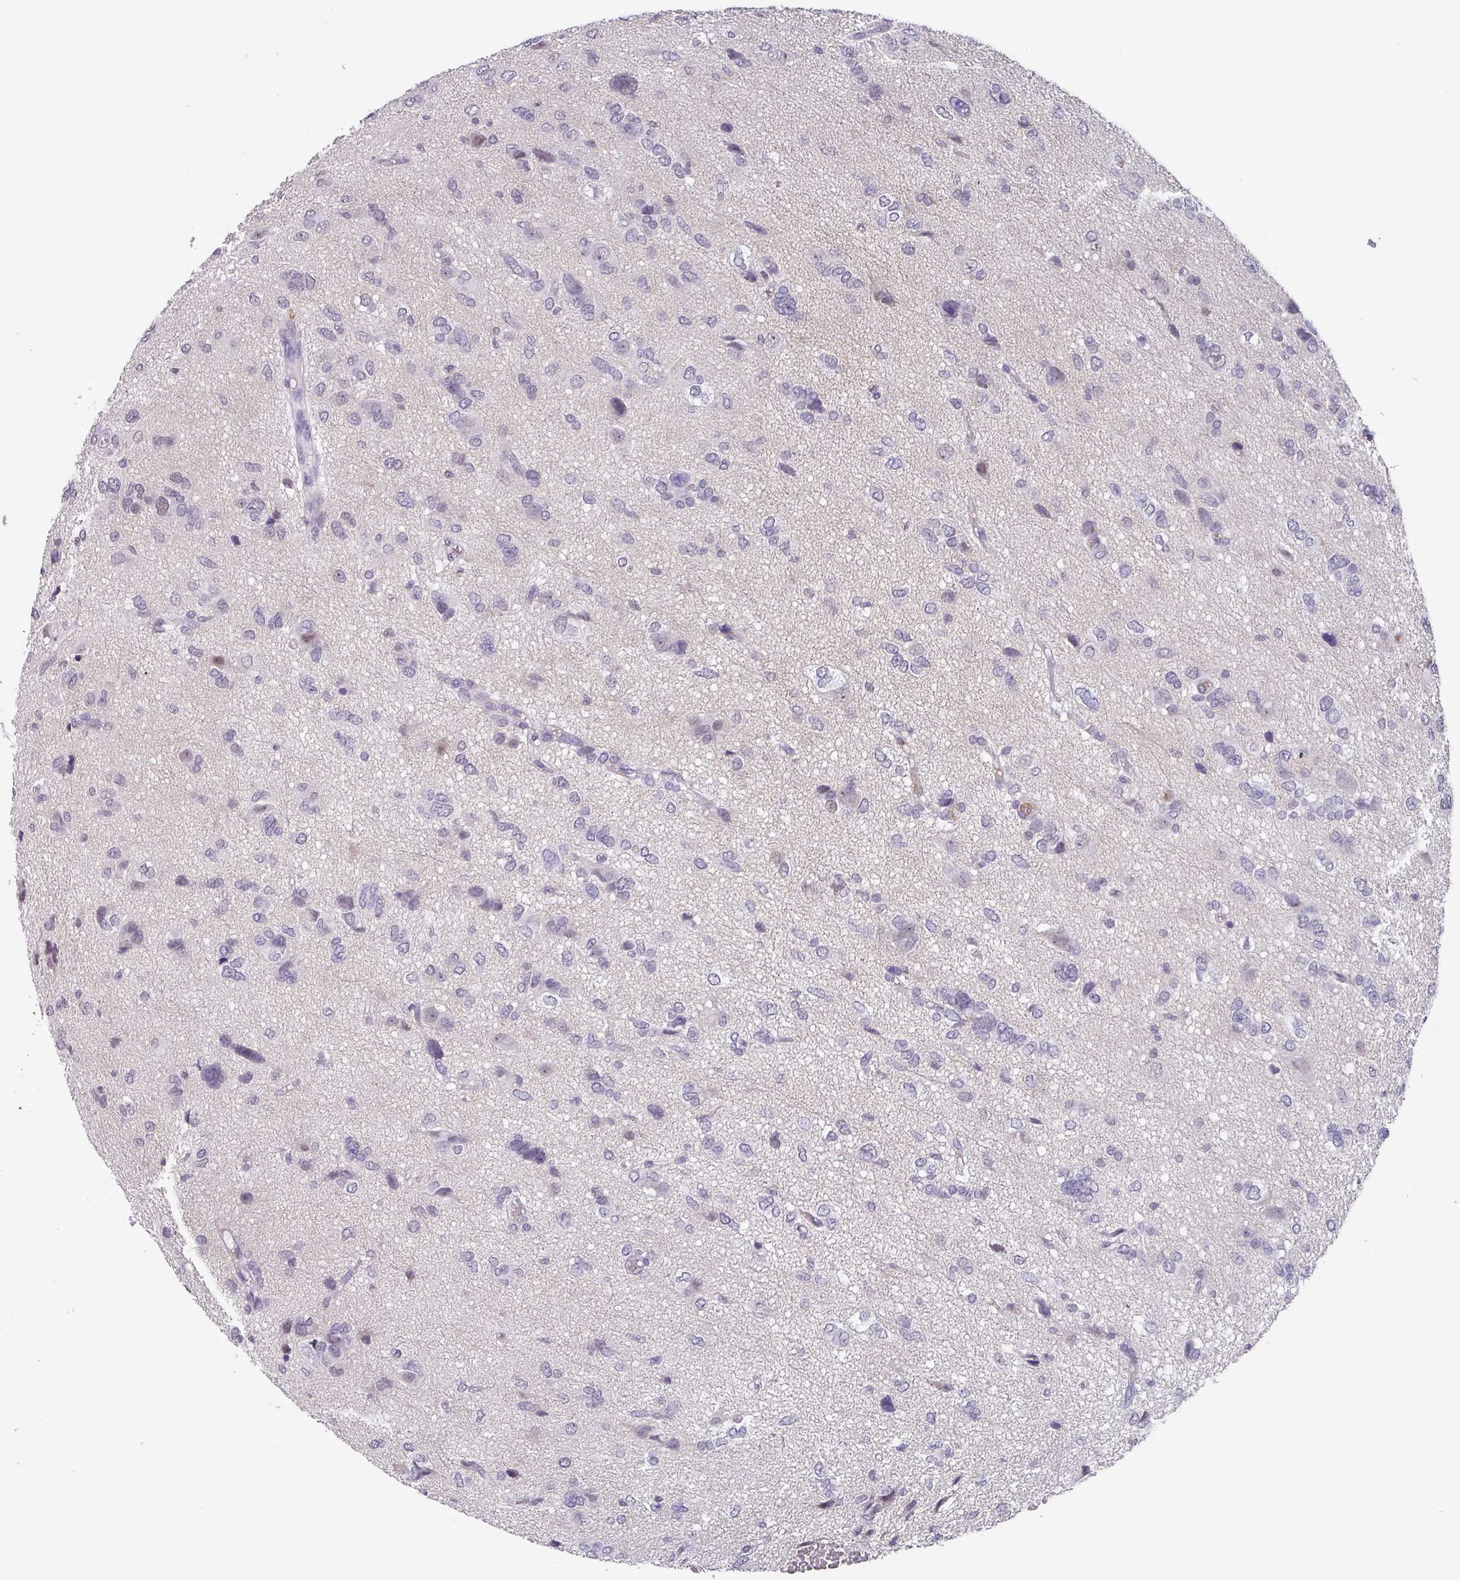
{"staining": {"intensity": "negative", "quantity": "none", "location": "none"}, "tissue": "glioma", "cell_type": "Tumor cells", "image_type": "cancer", "snomed": [{"axis": "morphology", "description": "Glioma, malignant, High grade"}, {"axis": "topography", "description": "Brain"}], "caption": "Immunohistochemistry image of neoplastic tissue: human glioma stained with DAB (3,3'-diaminobenzidine) displays no significant protein expression in tumor cells.", "gene": "C1QB", "patient": {"sex": "female", "age": 59}}